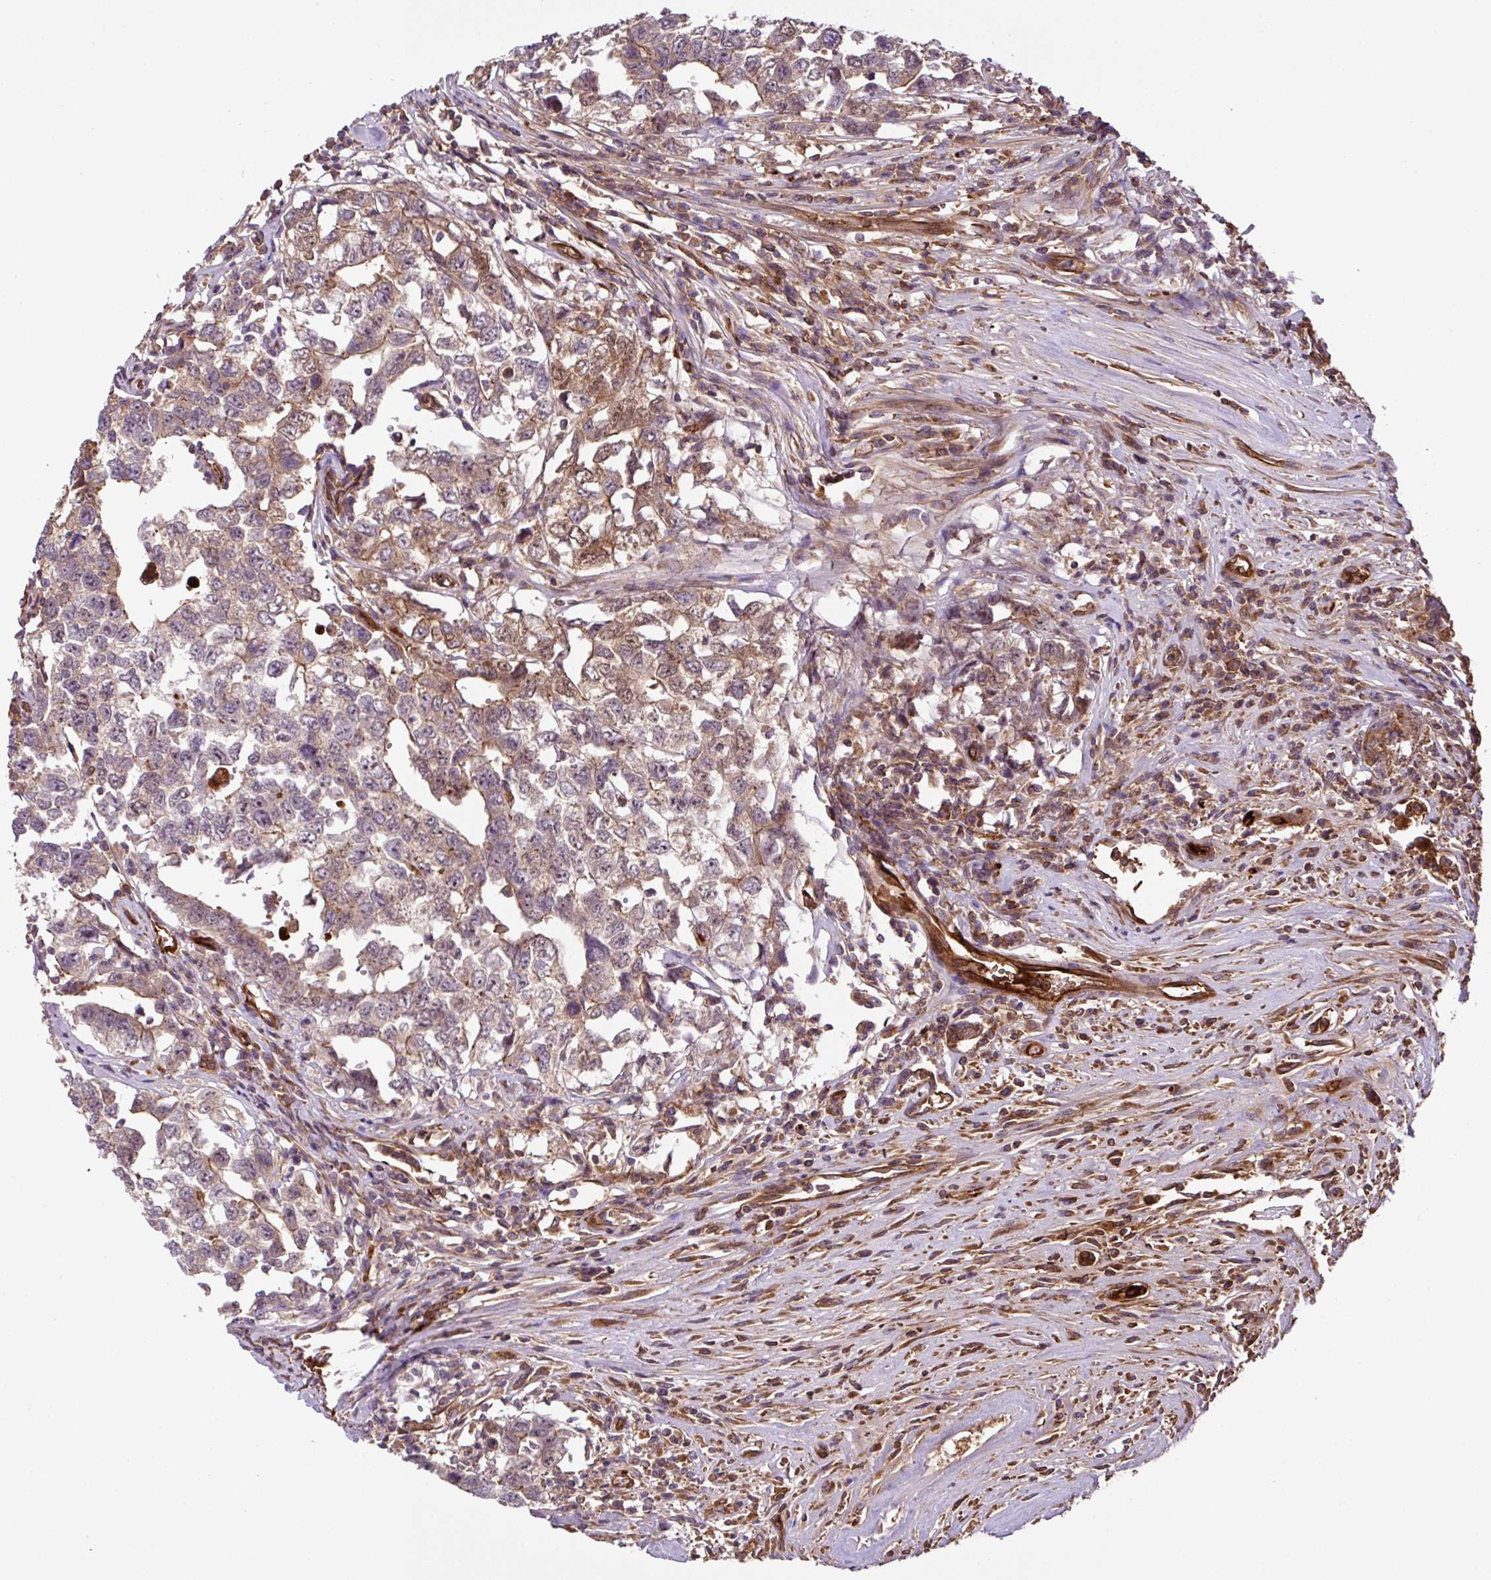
{"staining": {"intensity": "moderate", "quantity": "<25%", "location": "cytoplasmic/membranous"}, "tissue": "testis cancer", "cell_type": "Tumor cells", "image_type": "cancer", "snomed": [{"axis": "morphology", "description": "Carcinoma, Embryonal, NOS"}, {"axis": "topography", "description": "Testis"}], "caption": "Immunohistochemical staining of testis embryonal carcinoma displays low levels of moderate cytoplasmic/membranous protein positivity in approximately <25% of tumor cells.", "gene": "ZNF266", "patient": {"sex": "male", "age": 22}}